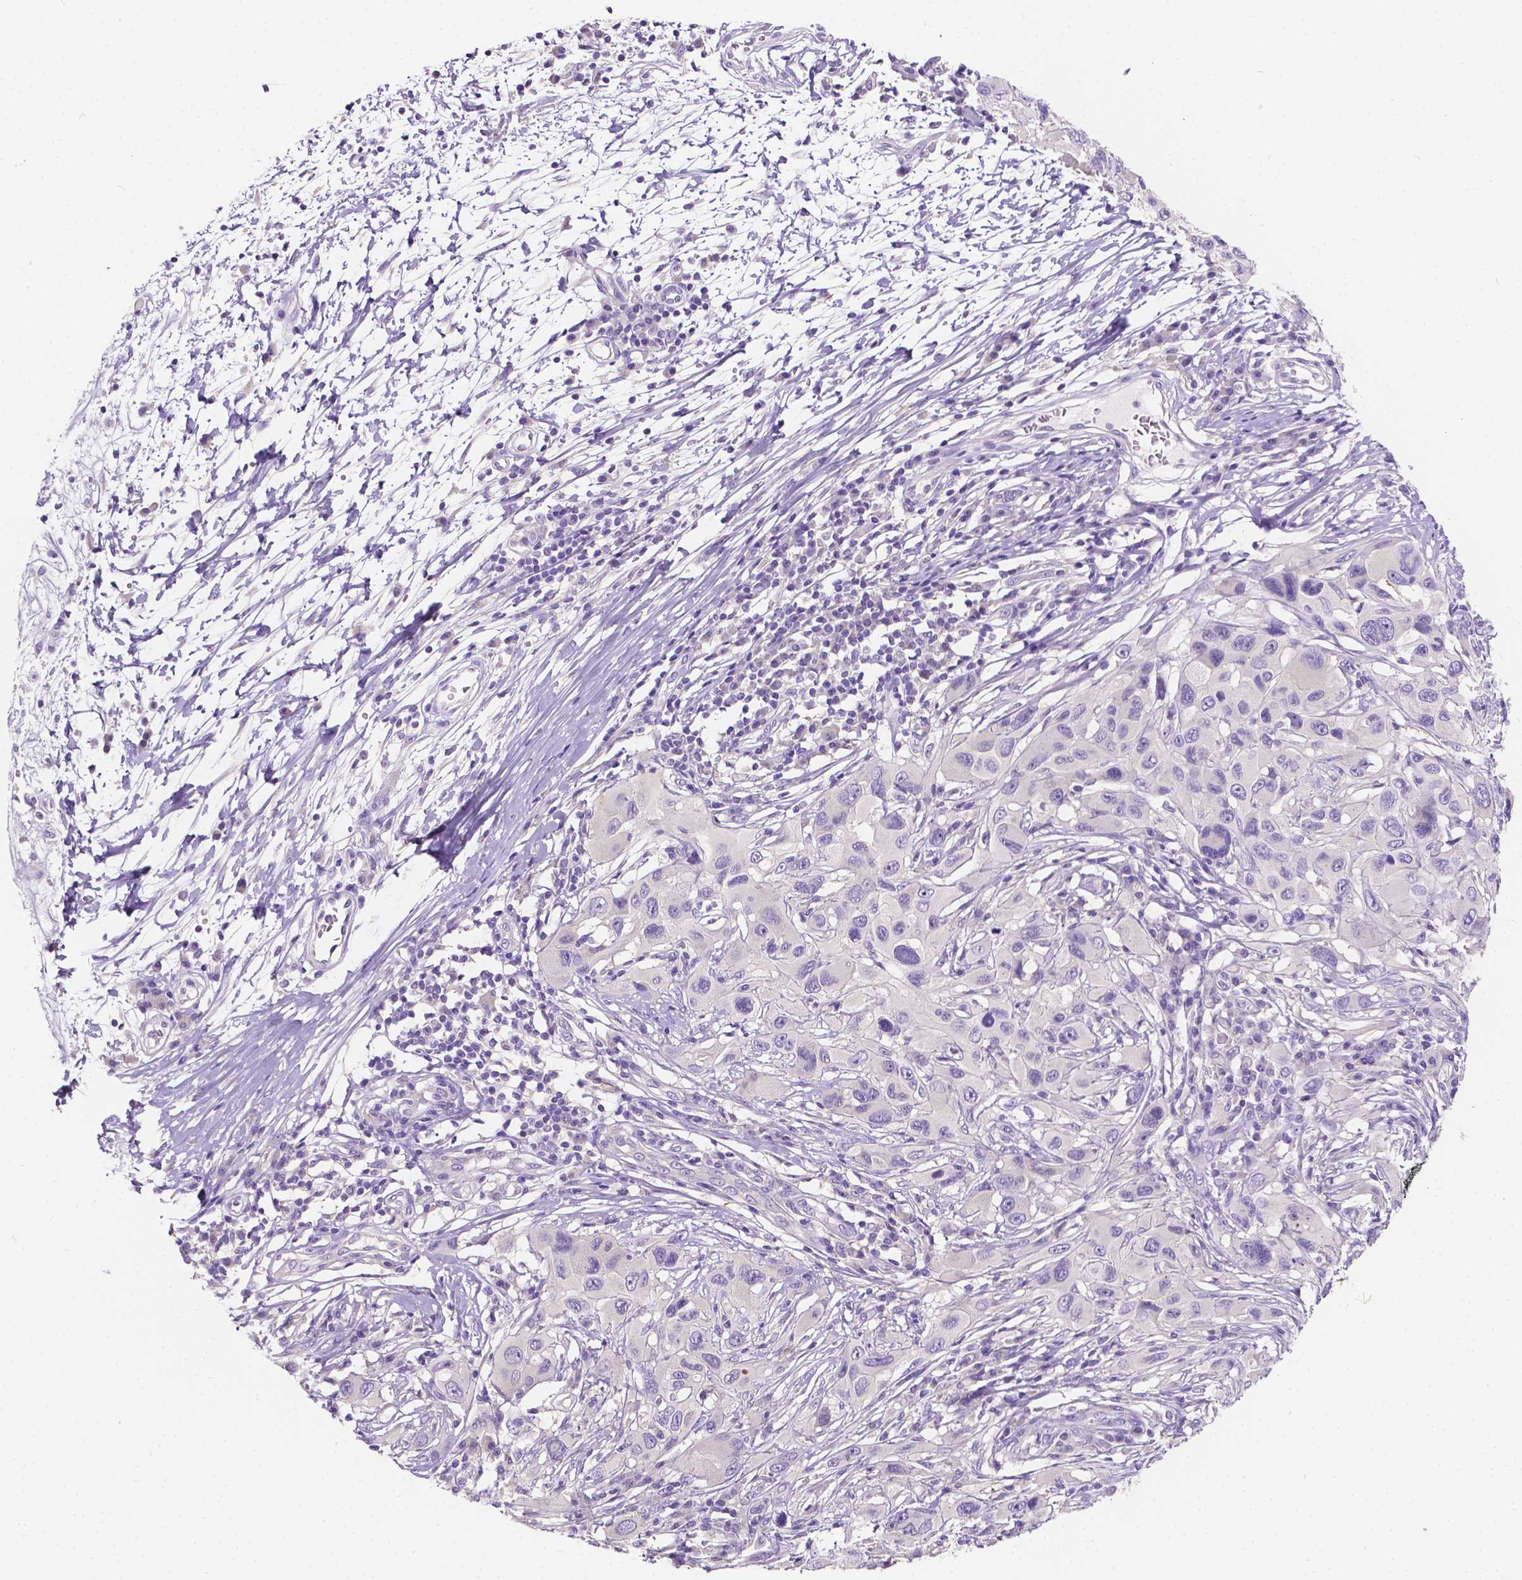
{"staining": {"intensity": "negative", "quantity": "none", "location": "none"}, "tissue": "melanoma", "cell_type": "Tumor cells", "image_type": "cancer", "snomed": [{"axis": "morphology", "description": "Malignant melanoma, NOS"}, {"axis": "topography", "description": "Skin"}], "caption": "Immunohistochemistry (IHC) histopathology image of human malignant melanoma stained for a protein (brown), which demonstrates no expression in tumor cells. (Brightfield microscopy of DAB (3,3'-diaminobenzidine) immunohistochemistry at high magnification).", "gene": "SIRT2", "patient": {"sex": "male", "age": 53}}